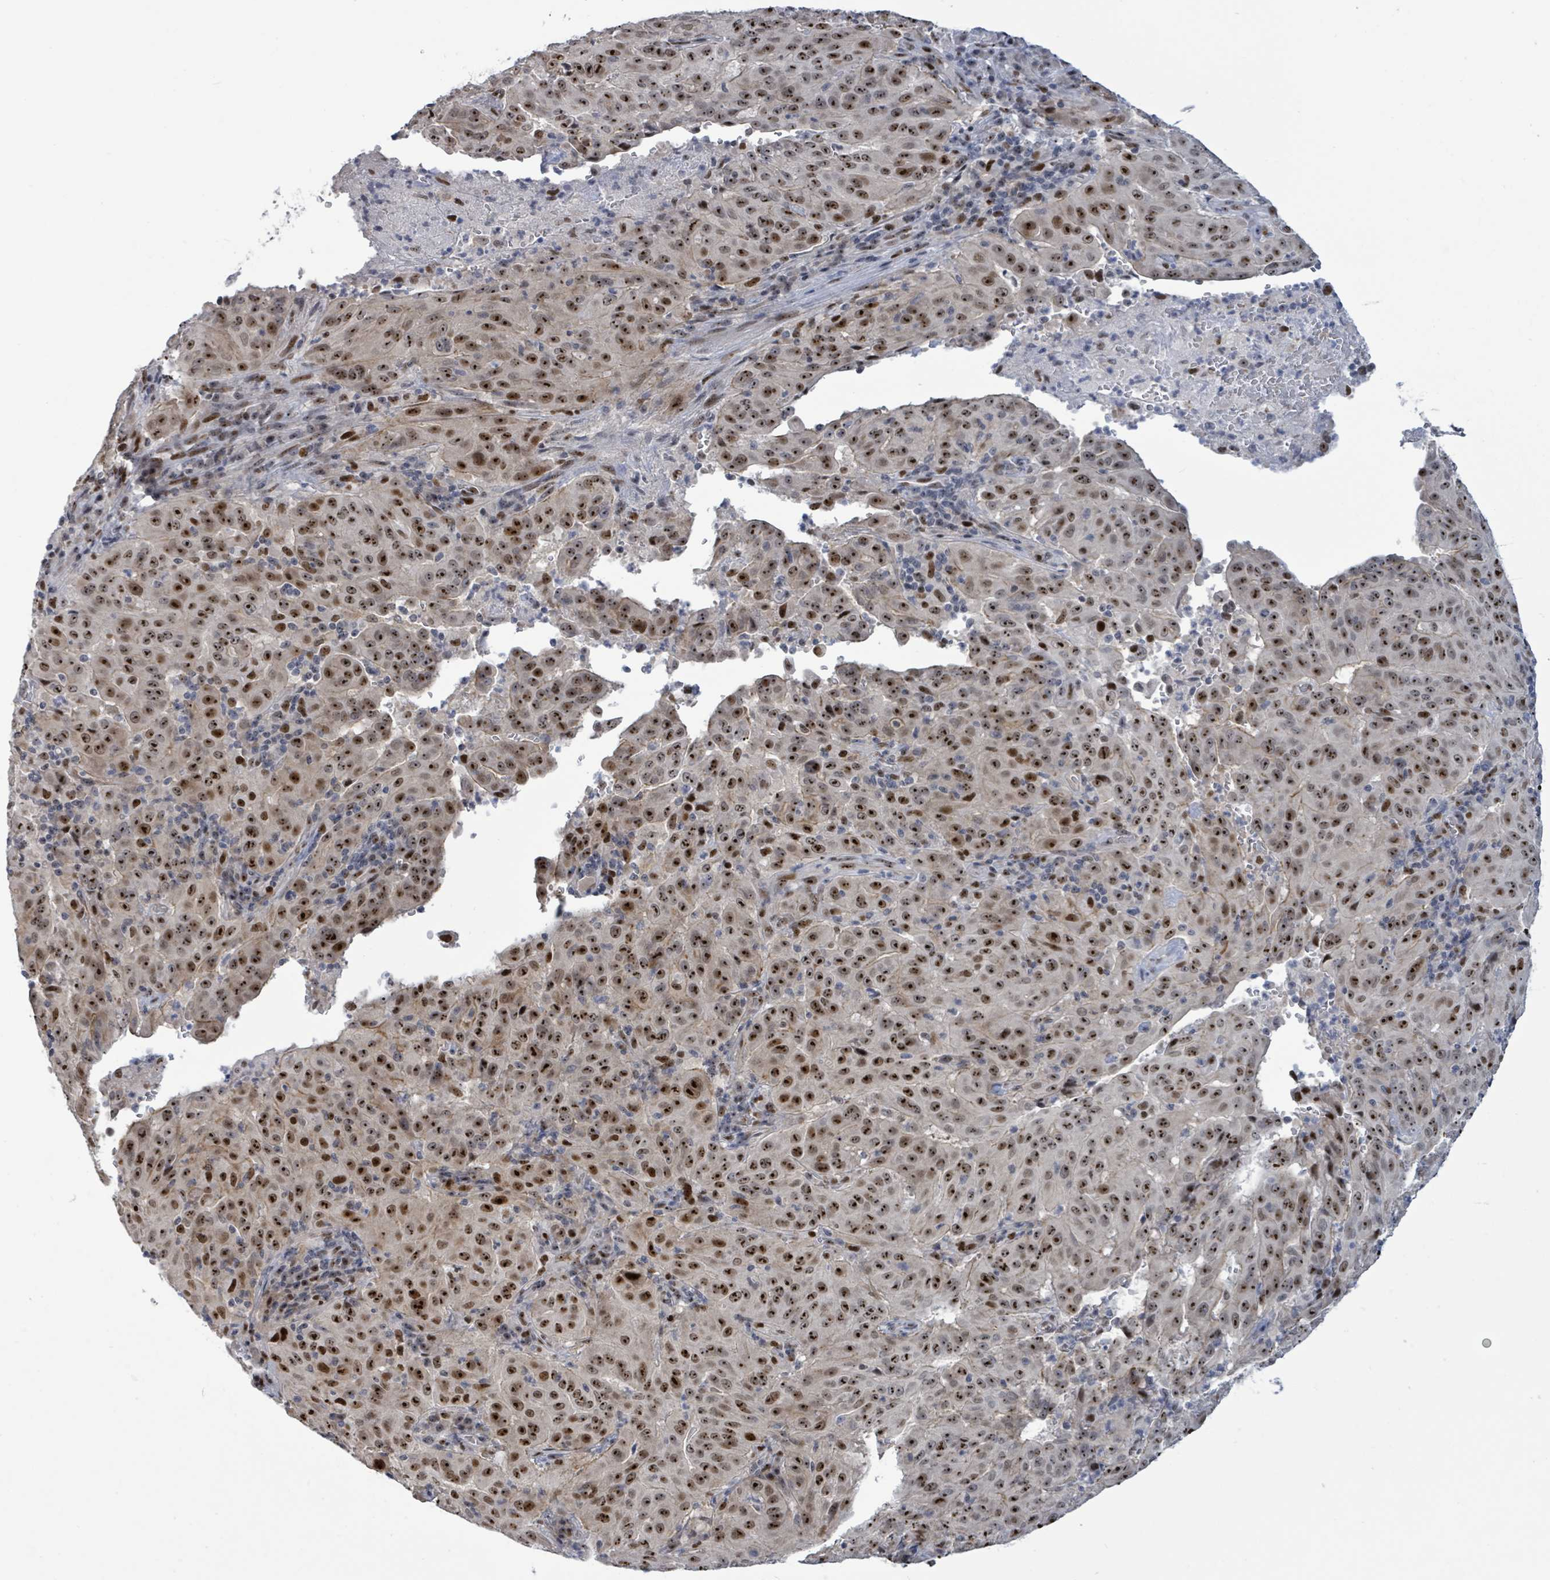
{"staining": {"intensity": "strong", "quantity": ">75%", "location": "nuclear"}, "tissue": "pancreatic cancer", "cell_type": "Tumor cells", "image_type": "cancer", "snomed": [{"axis": "morphology", "description": "Adenocarcinoma, NOS"}, {"axis": "topography", "description": "Pancreas"}], "caption": "Protein expression analysis of pancreatic cancer (adenocarcinoma) displays strong nuclear staining in about >75% of tumor cells.", "gene": "RRN3", "patient": {"sex": "male", "age": 63}}